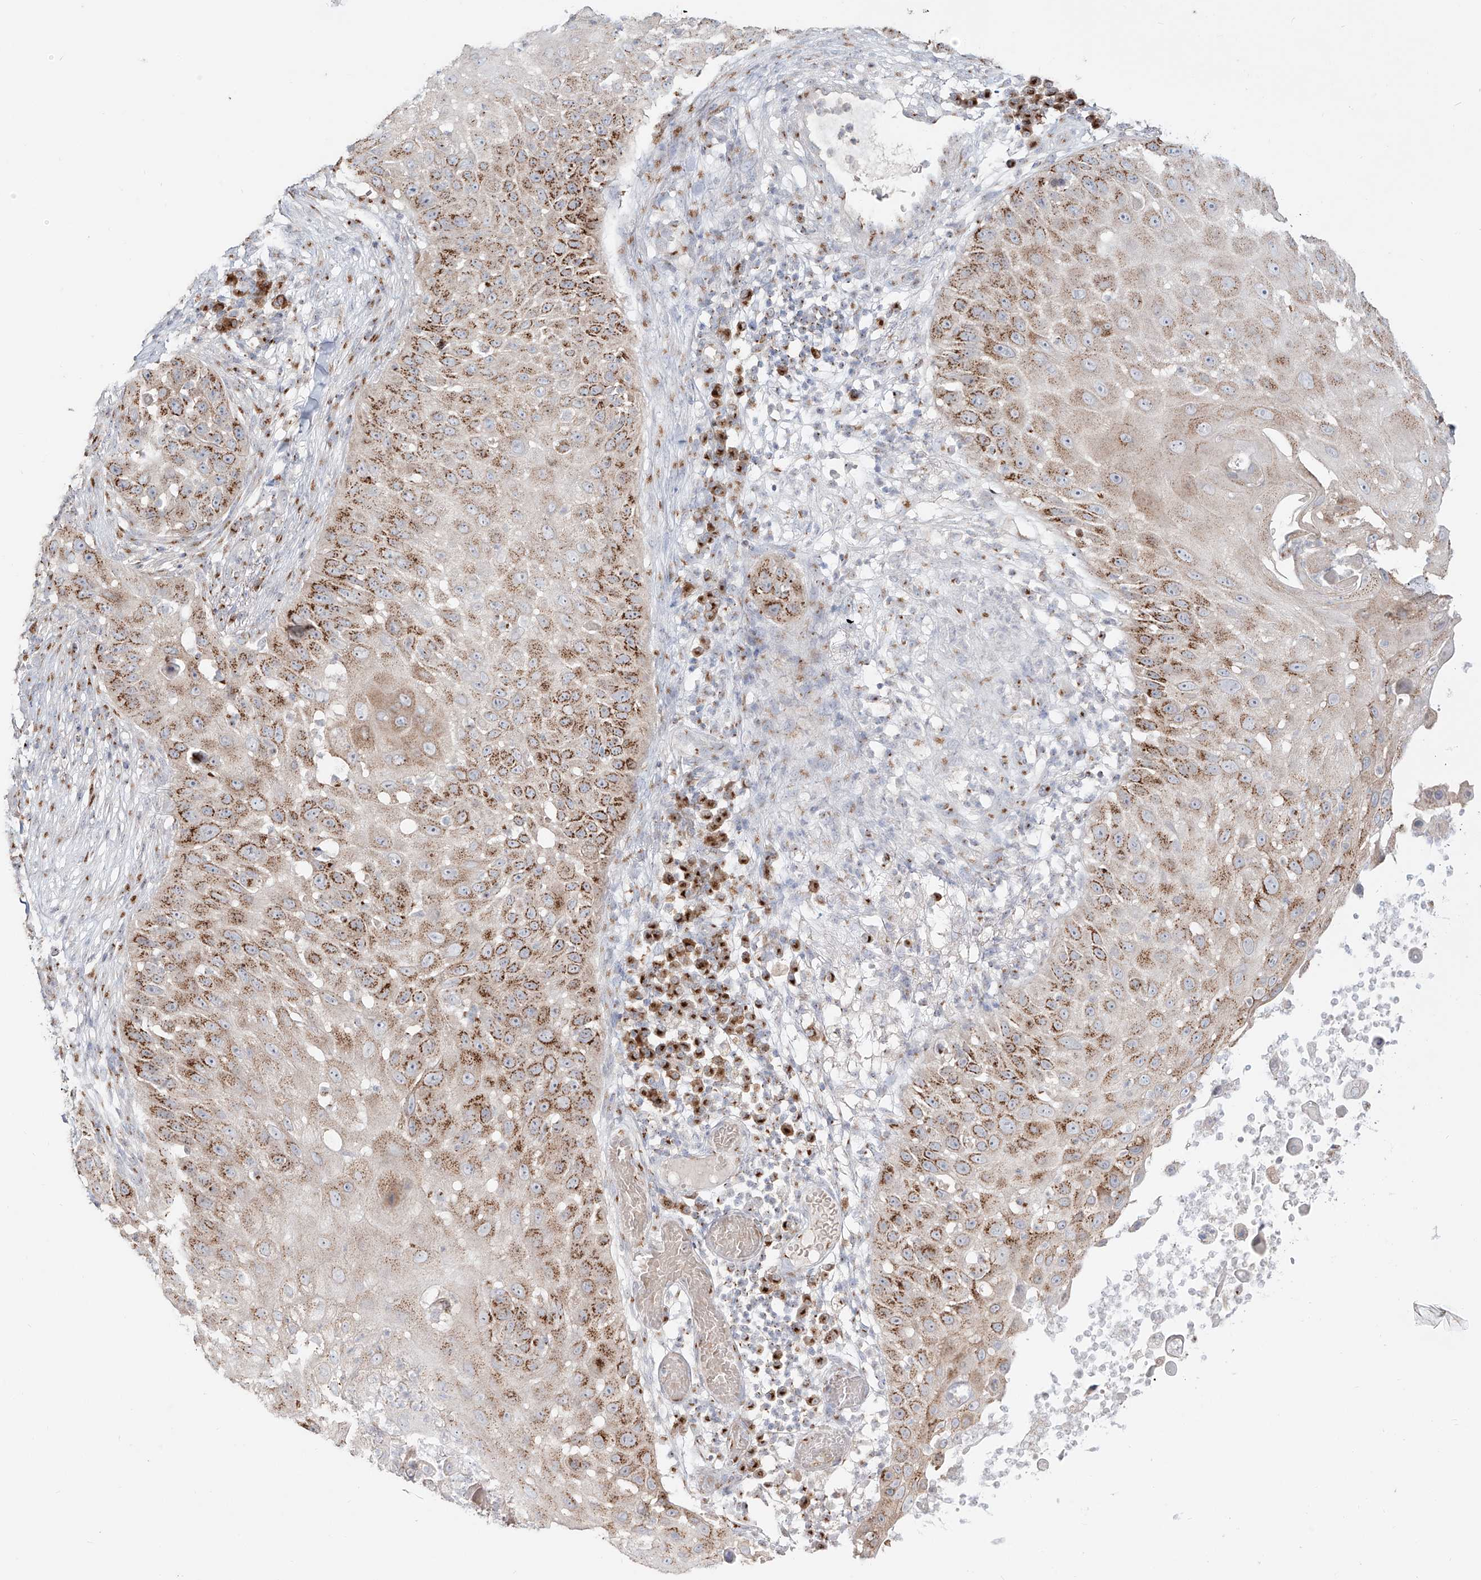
{"staining": {"intensity": "moderate", "quantity": ">75%", "location": "cytoplasmic/membranous"}, "tissue": "skin cancer", "cell_type": "Tumor cells", "image_type": "cancer", "snomed": [{"axis": "morphology", "description": "Squamous cell carcinoma, NOS"}, {"axis": "topography", "description": "Skin"}], "caption": "Immunohistochemistry histopathology image of squamous cell carcinoma (skin) stained for a protein (brown), which demonstrates medium levels of moderate cytoplasmic/membranous positivity in about >75% of tumor cells.", "gene": "BSDC1", "patient": {"sex": "female", "age": 44}}